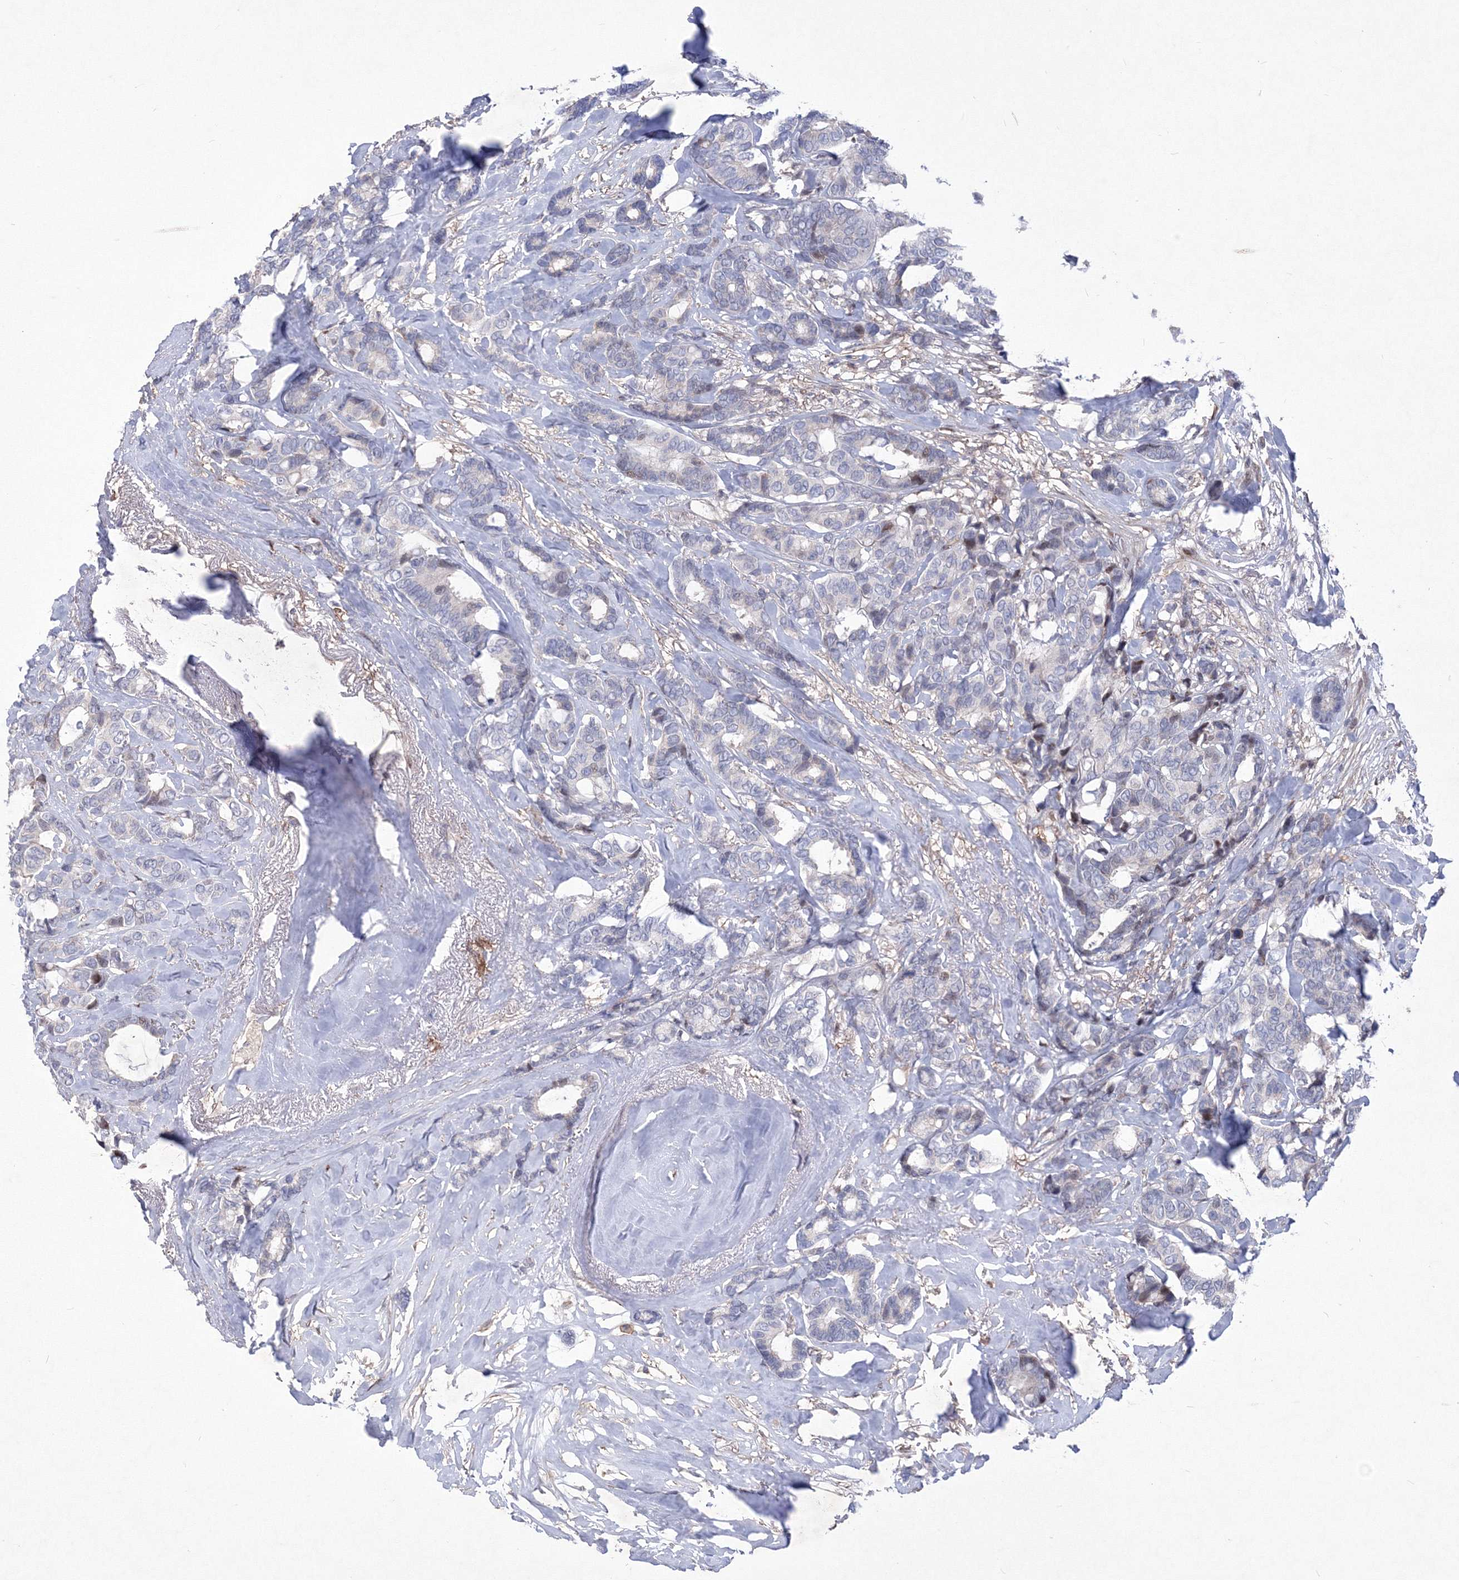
{"staining": {"intensity": "negative", "quantity": "none", "location": "none"}, "tissue": "breast cancer", "cell_type": "Tumor cells", "image_type": "cancer", "snomed": [{"axis": "morphology", "description": "Duct carcinoma"}, {"axis": "topography", "description": "Breast"}], "caption": "An image of human invasive ductal carcinoma (breast) is negative for staining in tumor cells.", "gene": "RNPEPL1", "patient": {"sex": "female", "age": 87}}